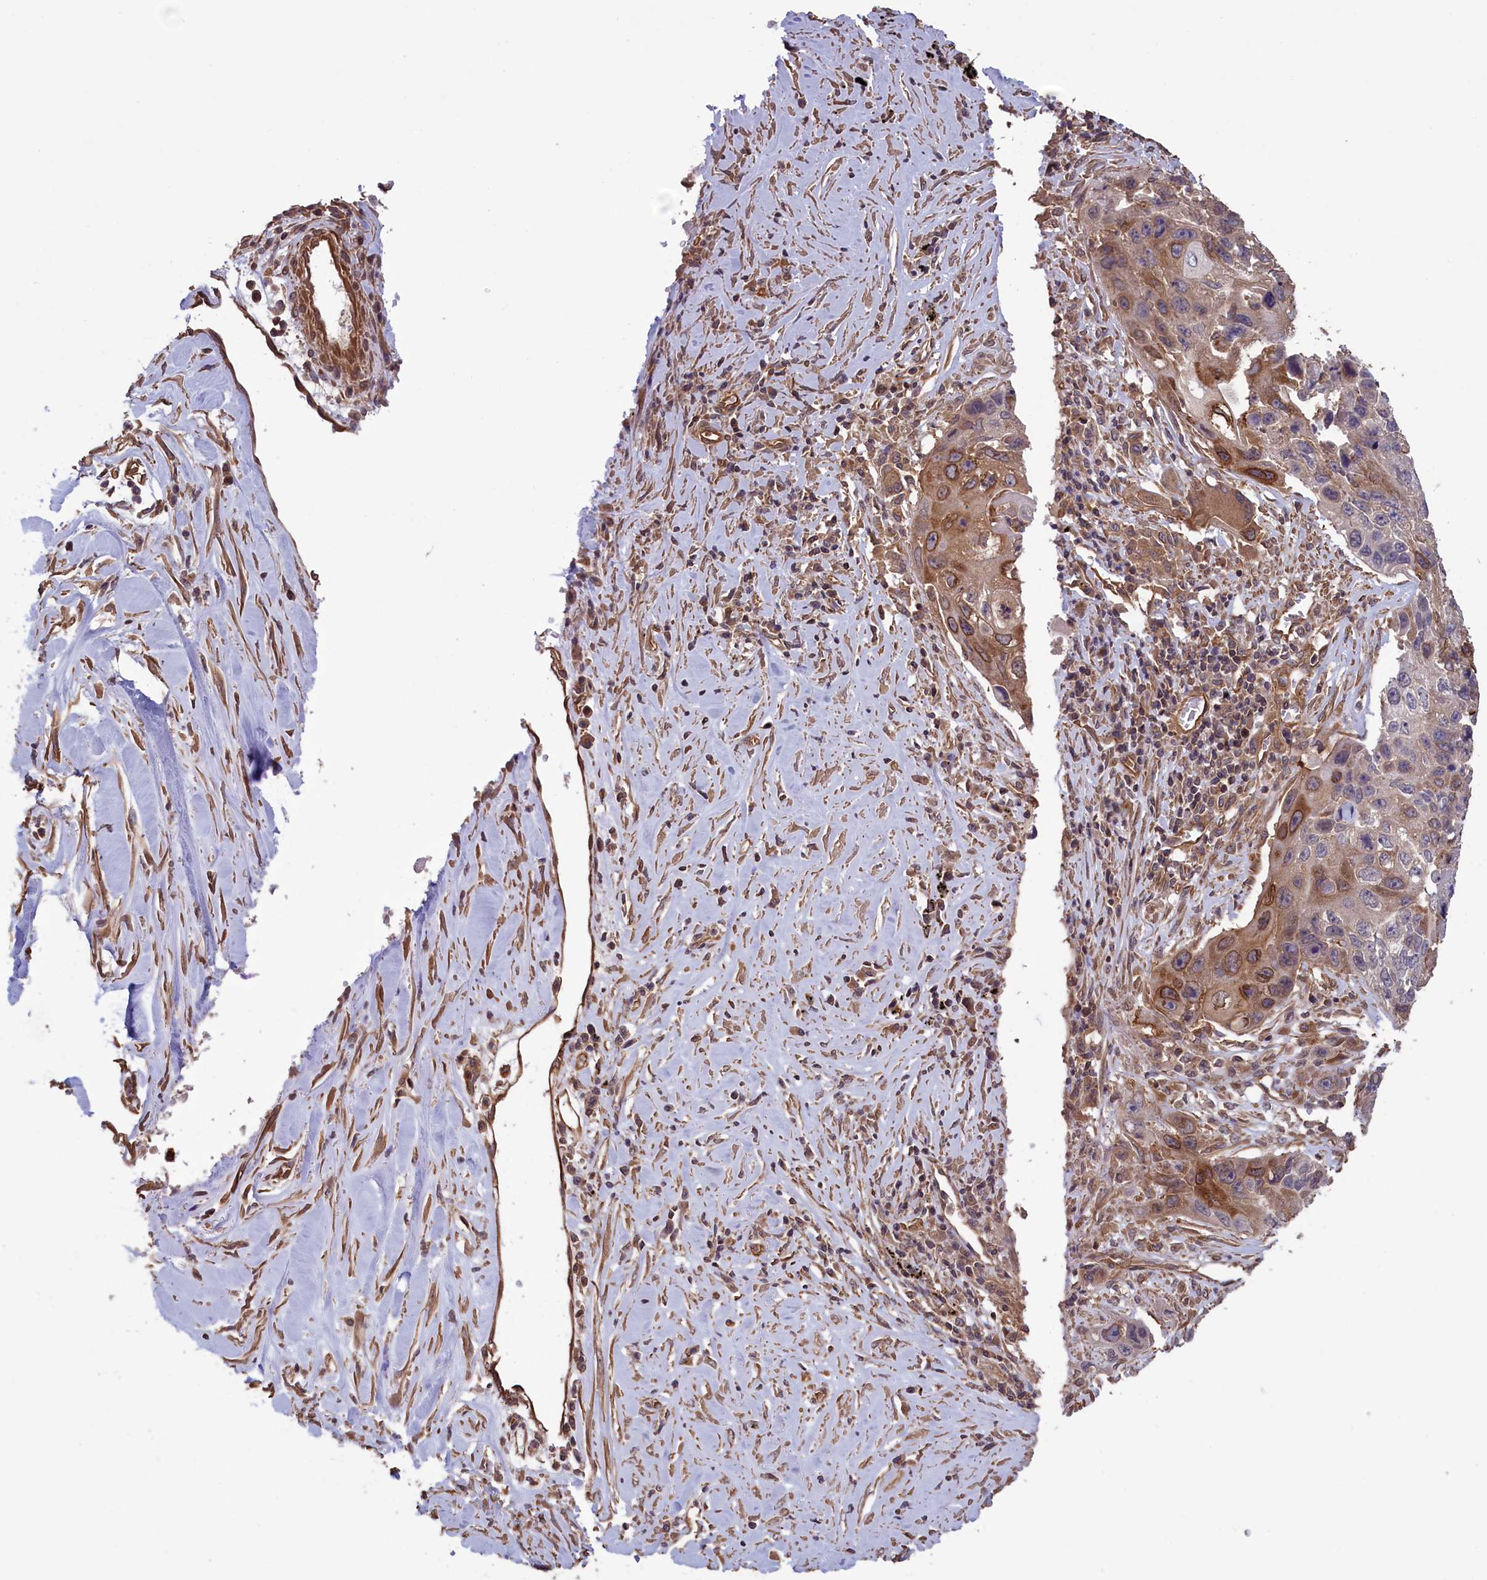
{"staining": {"intensity": "moderate", "quantity": "<25%", "location": "cytoplasmic/membranous"}, "tissue": "lung cancer", "cell_type": "Tumor cells", "image_type": "cancer", "snomed": [{"axis": "morphology", "description": "Squamous cell carcinoma, NOS"}, {"axis": "topography", "description": "Lung"}], "caption": "Lung cancer was stained to show a protein in brown. There is low levels of moderate cytoplasmic/membranous expression in approximately <25% of tumor cells.", "gene": "DAPK3", "patient": {"sex": "male", "age": 61}}